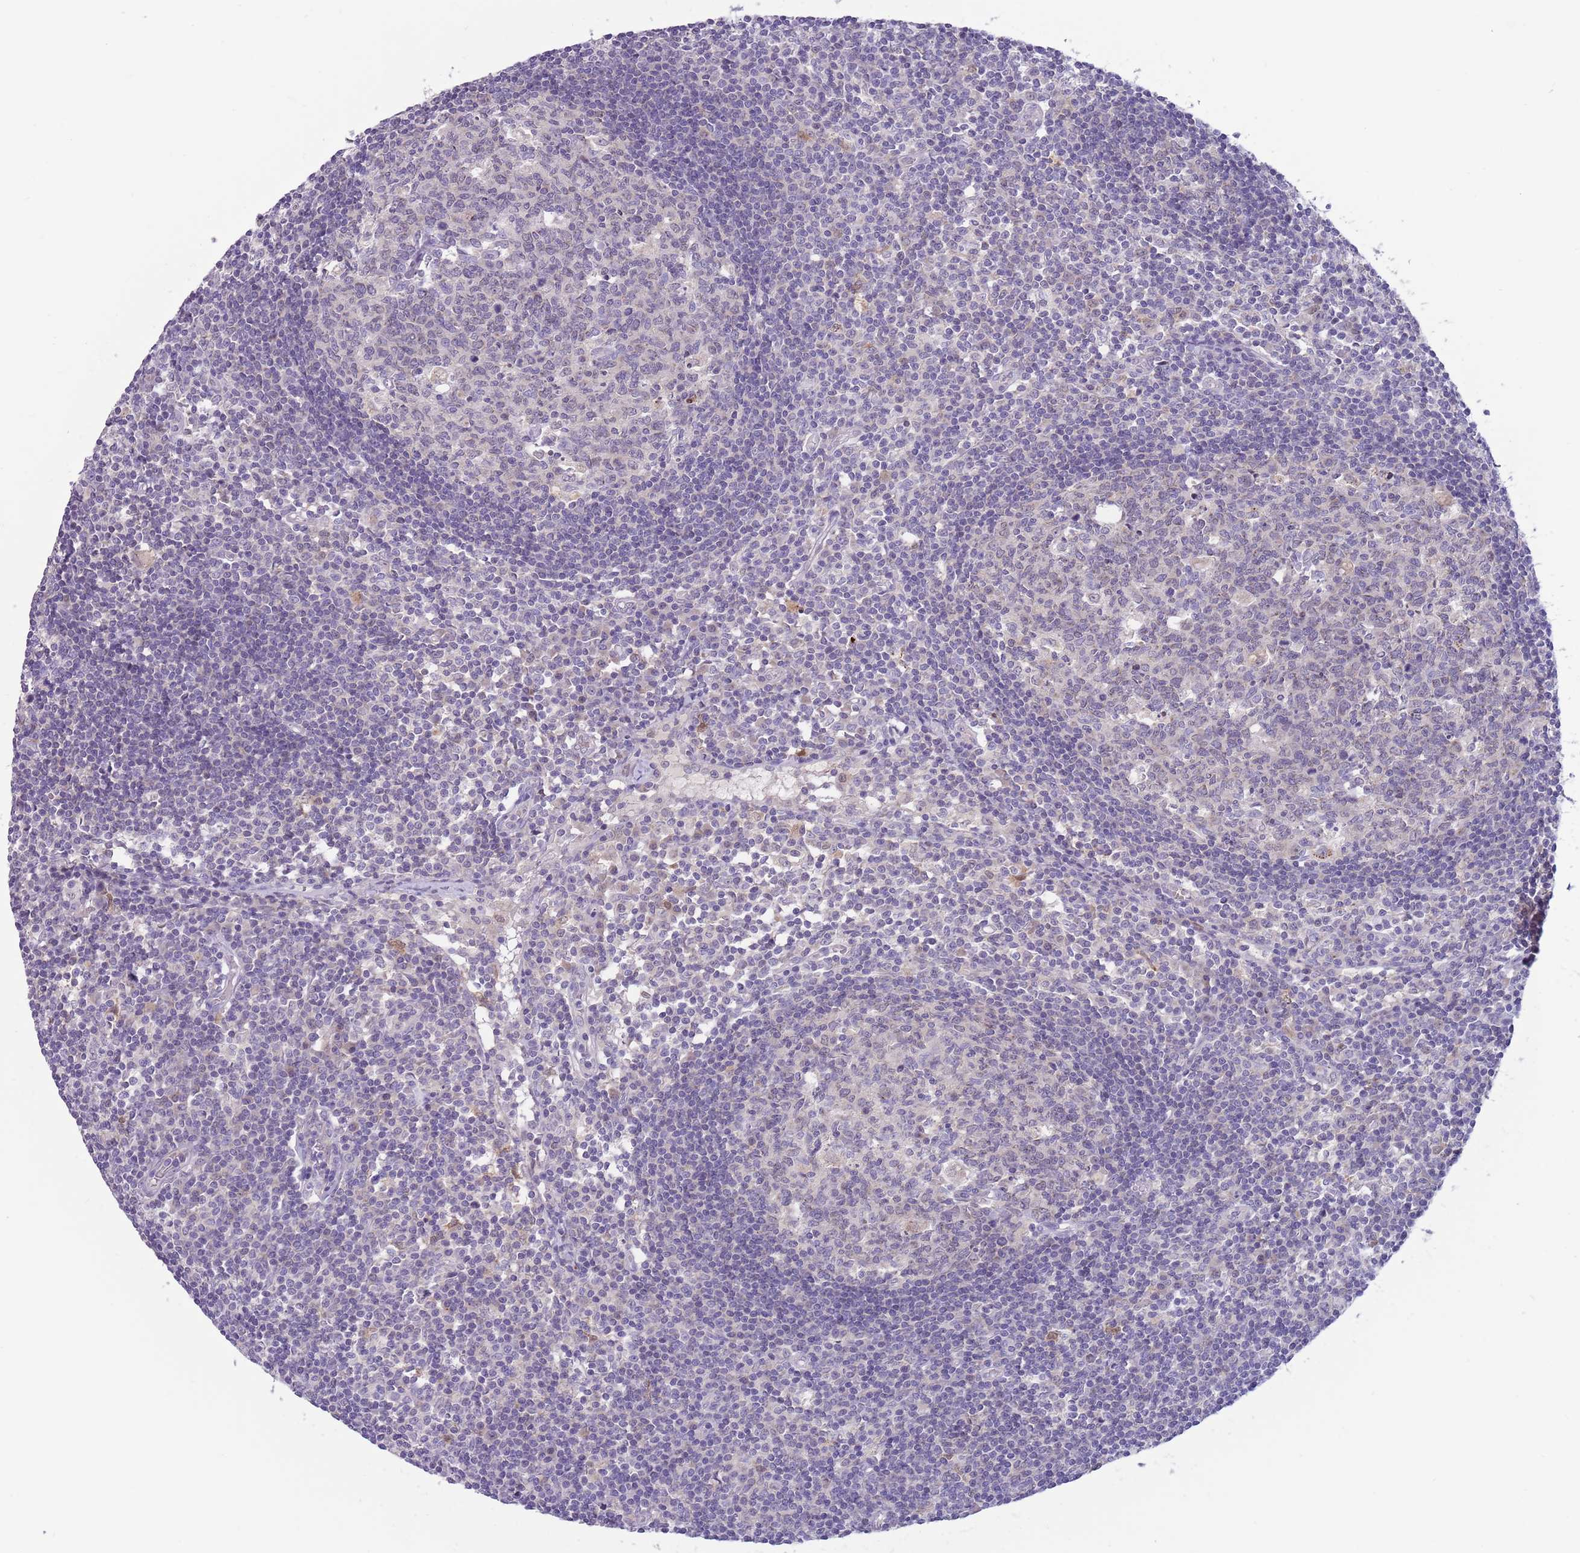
{"staining": {"intensity": "negative", "quantity": "none", "location": "none"}, "tissue": "lymph node", "cell_type": "Germinal center cells", "image_type": "normal", "snomed": [{"axis": "morphology", "description": "Normal tissue, NOS"}, {"axis": "topography", "description": "Lymph node"}], "caption": "Immunohistochemistry image of benign lymph node: human lymph node stained with DAB (3,3'-diaminobenzidine) demonstrates no significant protein positivity in germinal center cells. (DAB (3,3'-diaminobenzidine) immunohistochemistry visualized using brightfield microscopy, high magnification).", "gene": "DDHD1", "patient": {"sex": "female", "age": 55}}